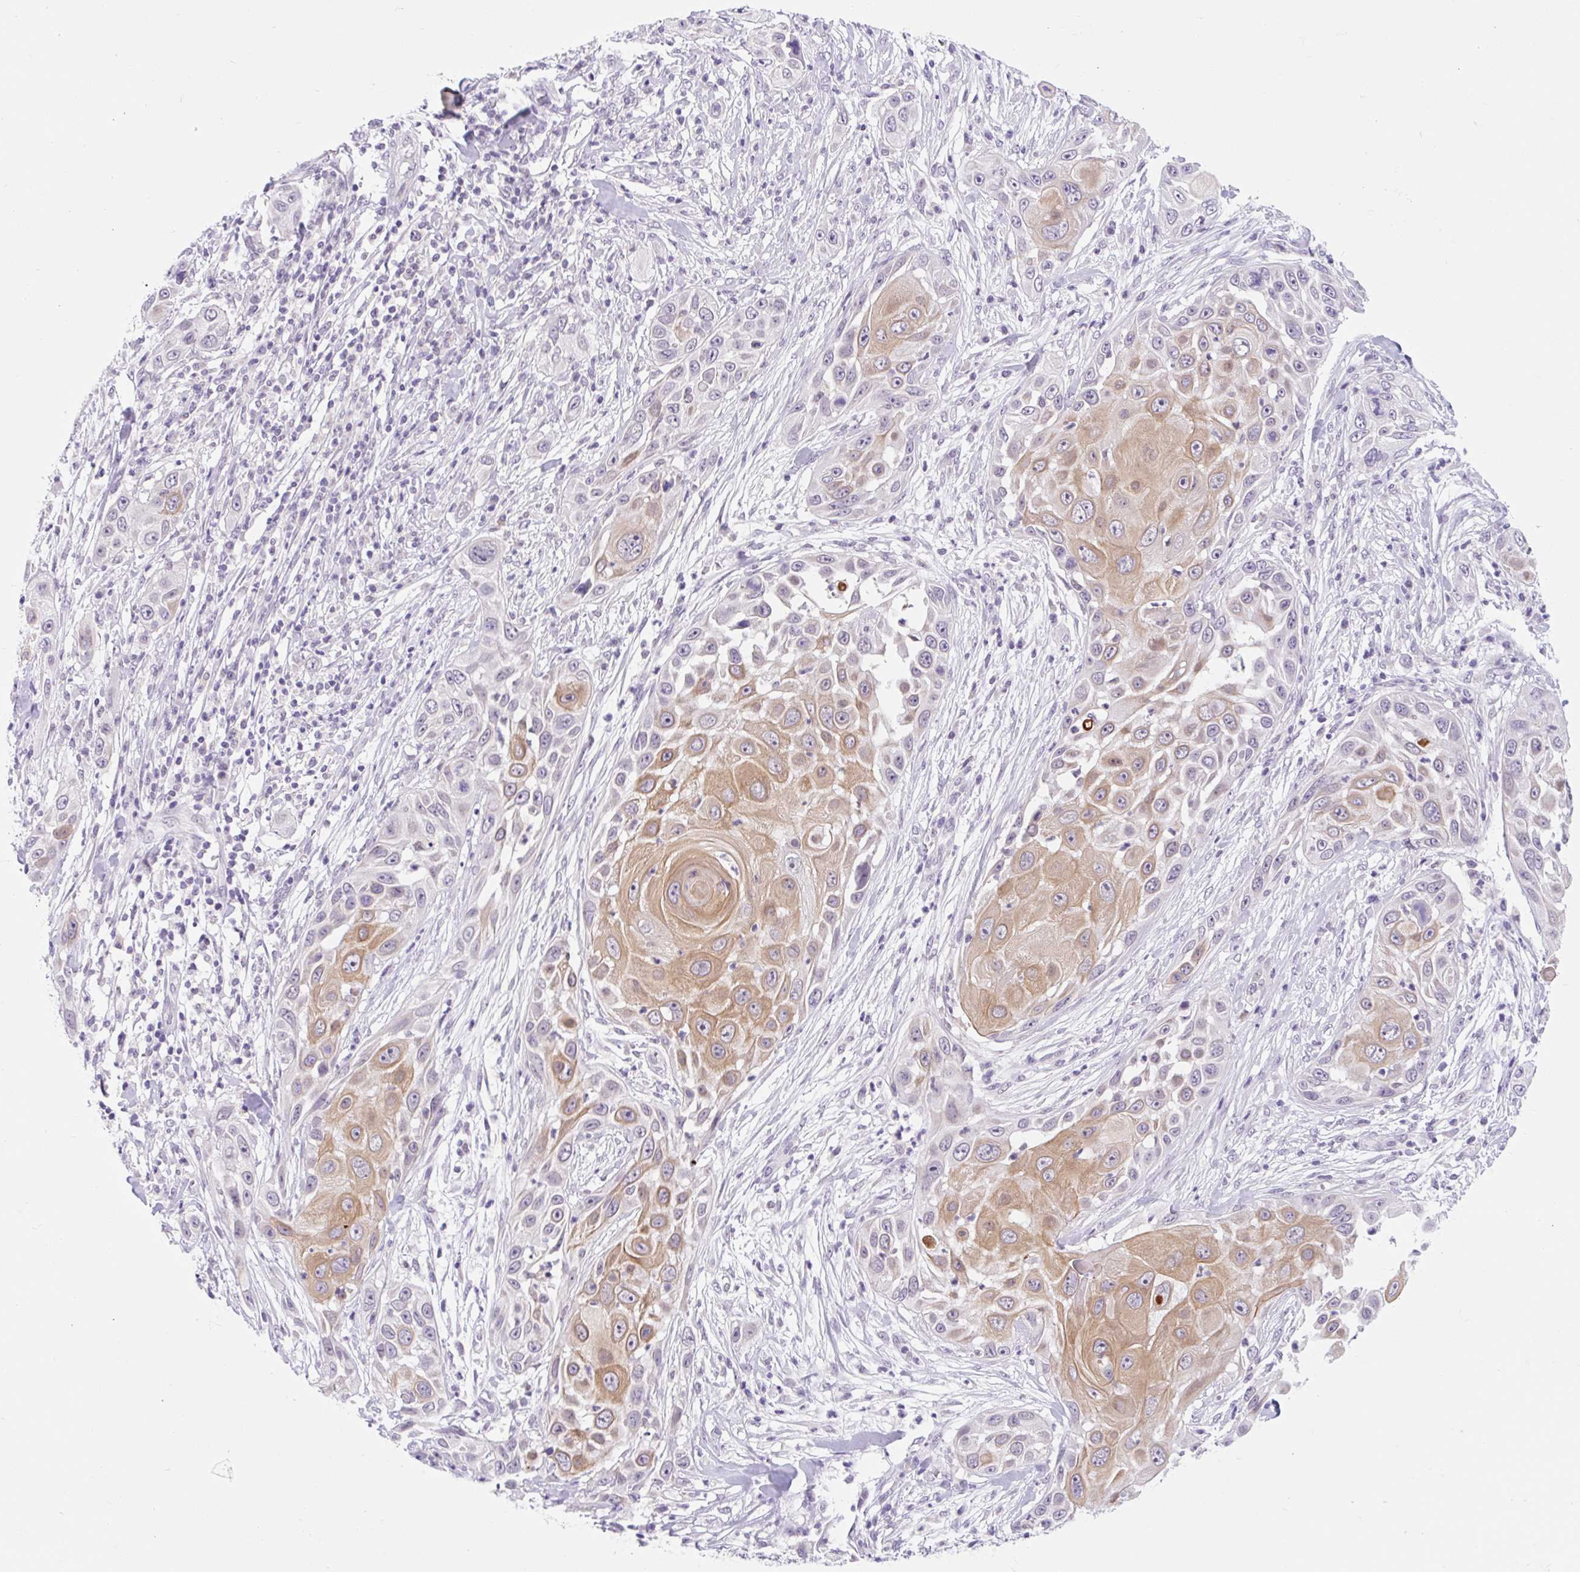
{"staining": {"intensity": "moderate", "quantity": "25%-75%", "location": "cytoplasmic/membranous"}, "tissue": "skin cancer", "cell_type": "Tumor cells", "image_type": "cancer", "snomed": [{"axis": "morphology", "description": "Squamous cell carcinoma, NOS"}, {"axis": "topography", "description": "Skin"}], "caption": "Skin squamous cell carcinoma stained with DAB (3,3'-diaminobenzidine) IHC reveals medium levels of moderate cytoplasmic/membranous expression in approximately 25%-75% of tumor cells.", "gene": "ITPK1", "patient": {"sex": "female", "age": 44}}